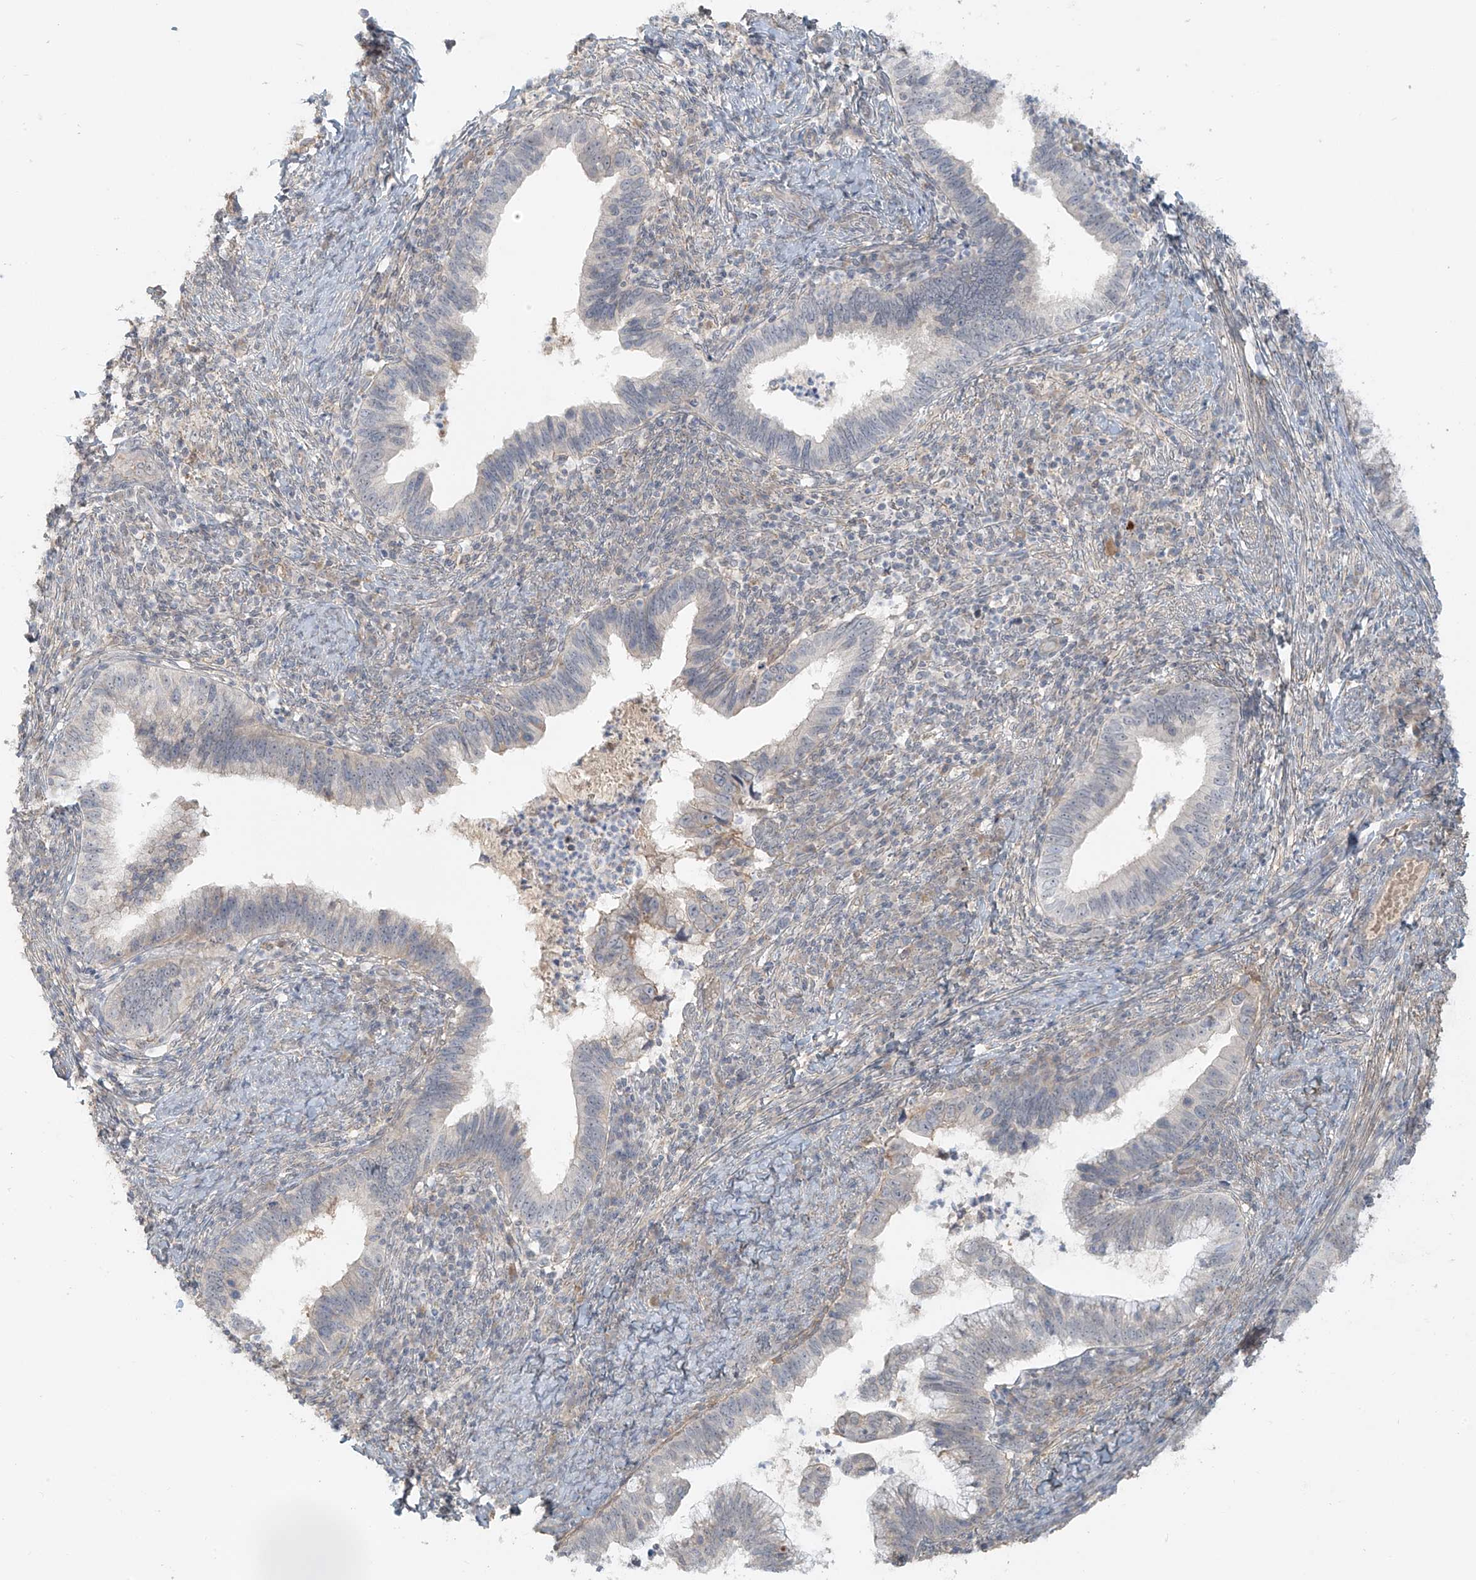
{"staining": {"intensity": "negative", "quantity": "none", "location": "none"}, "tissue": "cervical cancer", "cell_type": "Tumor cells", "image_type": "cancer", "snomed": [{"axis": "morphology", "description": "Adenocarcinoma, NOS"}, {"axis": "topography", "description": "Cervix"}], "caption": "Tumor cells show no significant protein positivity in cervical adenocarcinoma. (DAB (3,3'-diaminobenzidine) immunohistochemistry, high magnification).", "gene": "ABCD1", "patient": {"sex": "female", "age": 36}}